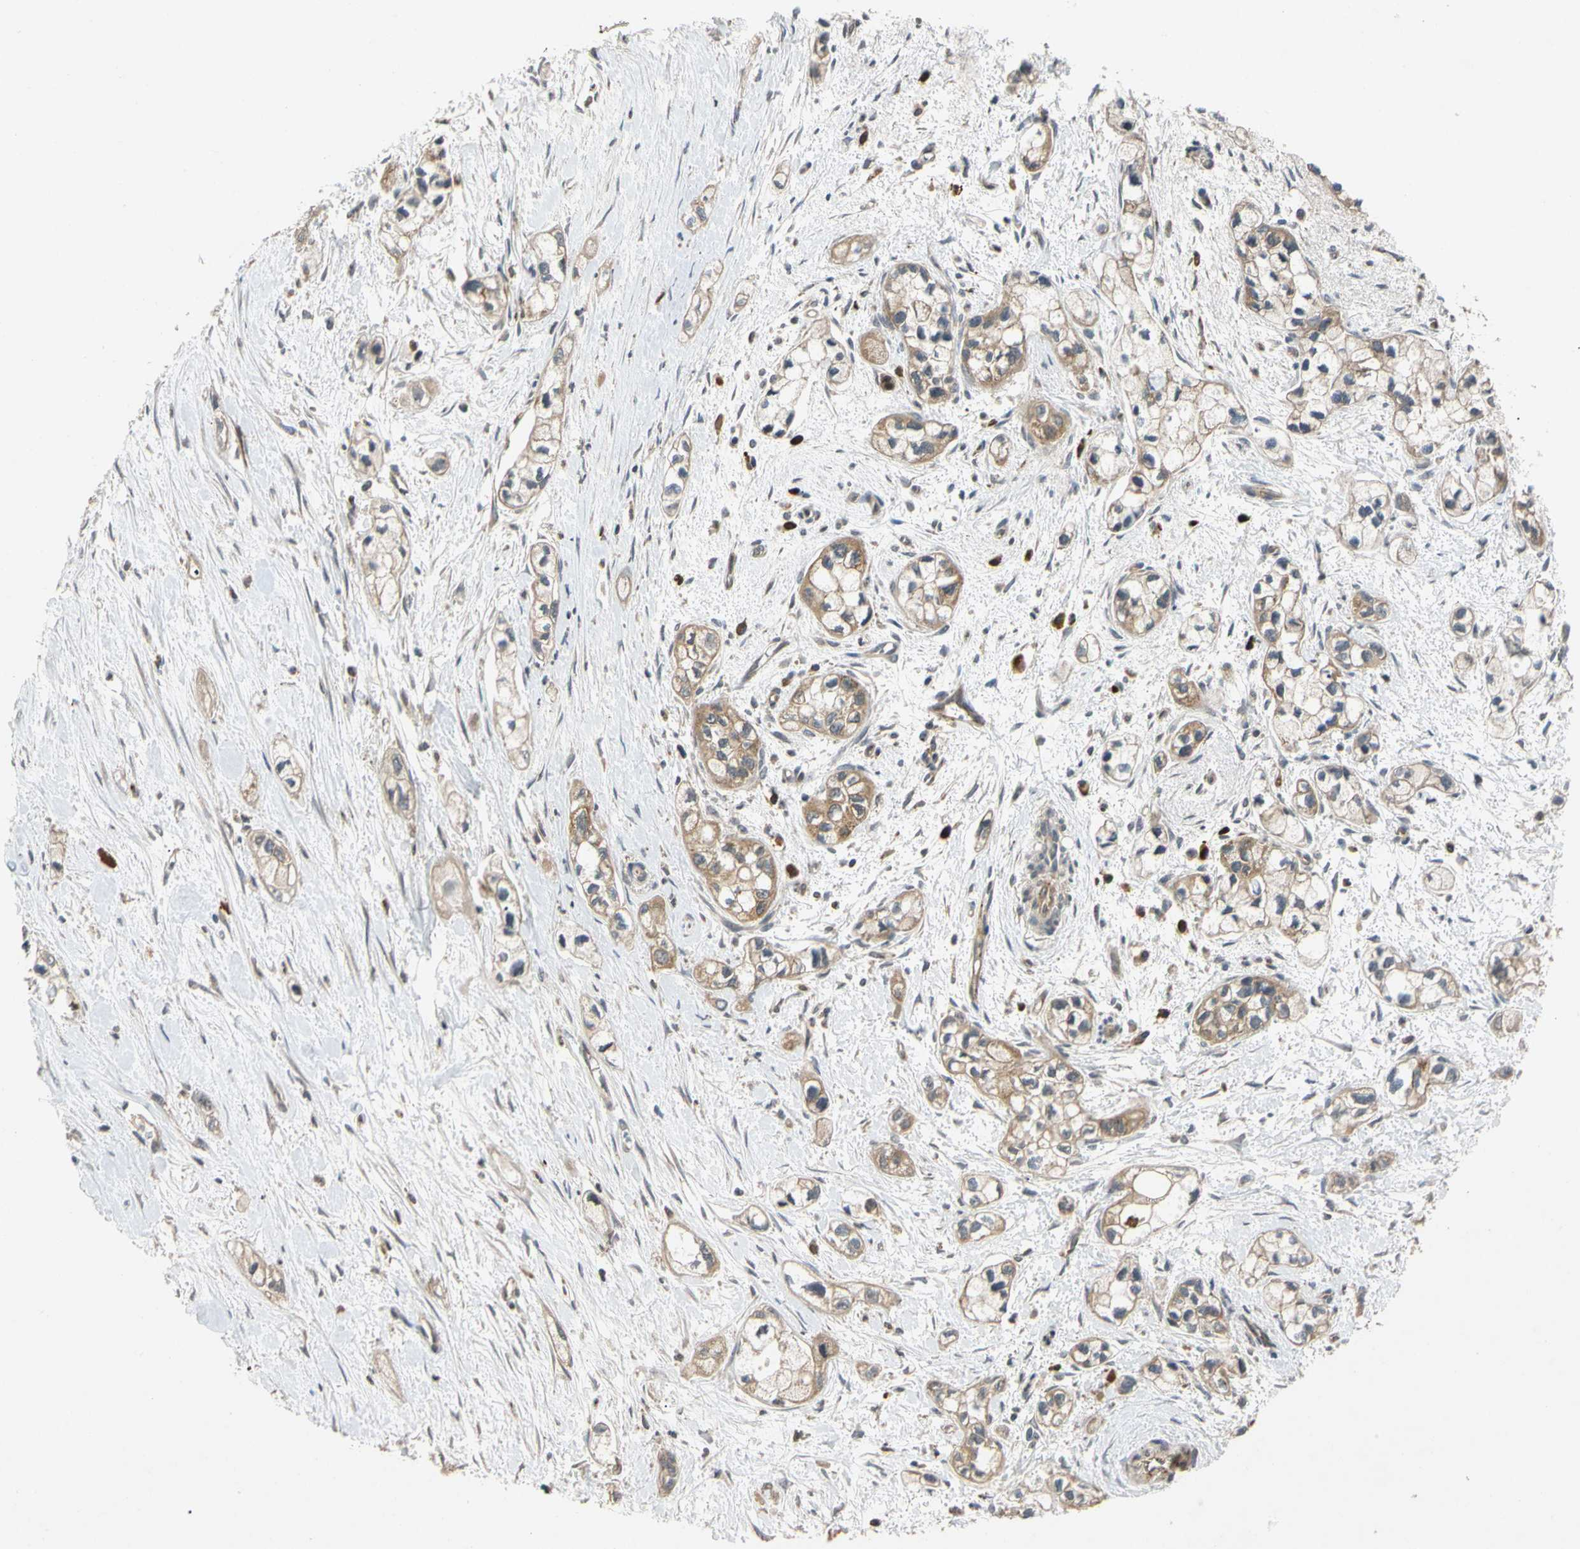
{"staining": {"intensity": "moderate", "quantity": ">75%", "location": "cytoplasmic/membranous"}, "tissue": "pancreatic cancer", "cell_type": "Tumor cells", "image_type": "cancer", "snomed": [{"axis": "morphology", "description": "Adenocarcinoma, NOS"}, {"axis": "topography", "description": "Pancreas"}], "caption": "Pancreatic cancer stained for a protein (brown) reveals moderate cytoplasmic/membranous positive expression in about >75% of tumor cells.", "gene": "MRPS22", "patient": {"sex": "male", "age": 74}}